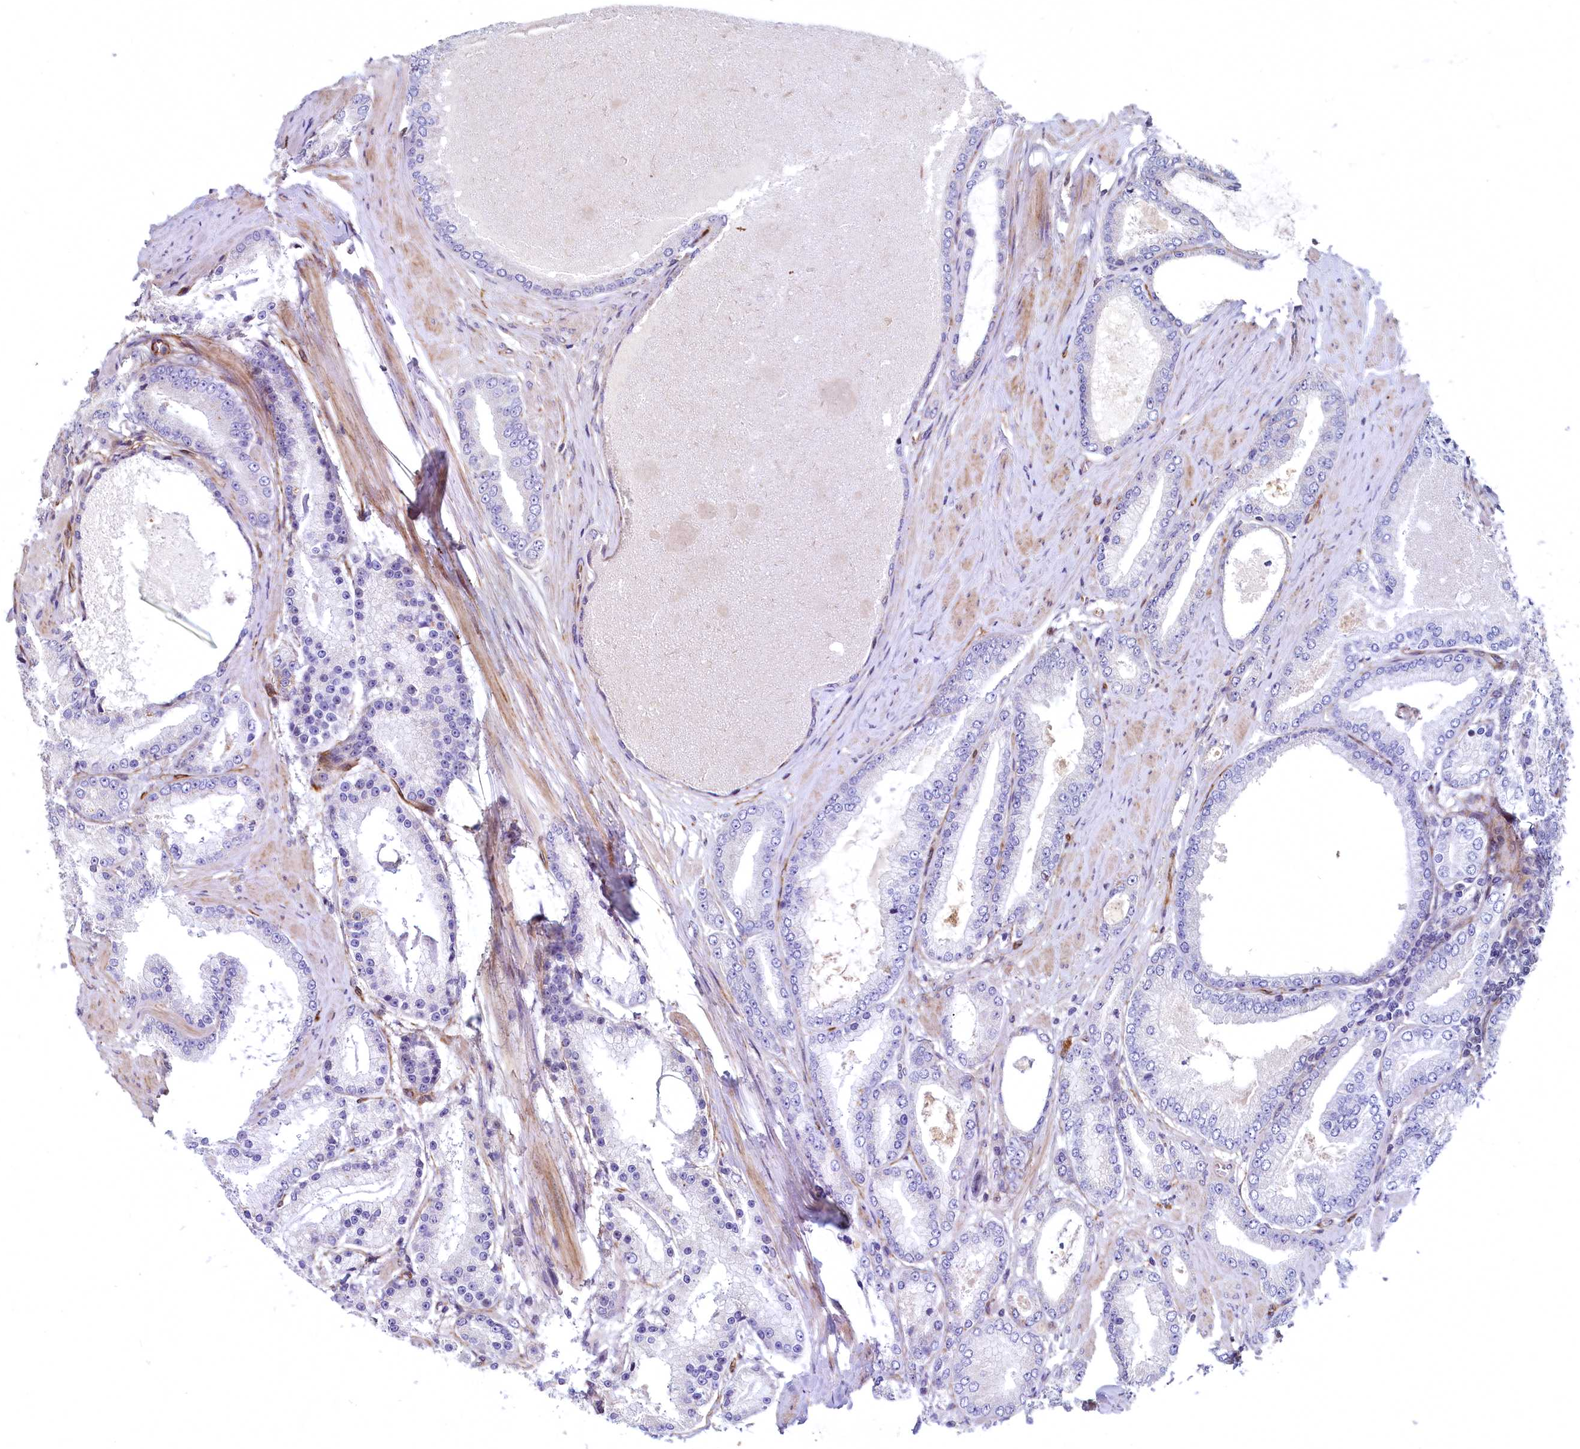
{"staining": {"intensity": "negative", "quantity": "none", "location": "none"}, "tissue": "prostate cancer", "cell_type": "Tumor cells", "image_type": "cancer", "snomed": [{"axis": "morphology", "description": "Adenocarcinoma, High grade"}, {"axis": "topography", "description": "Prostate"}], "caption": "Human prostate cancer (high-grade adenocarcinoma) stained for a protein using immunohistochemistry (IHC) demonstrates no positivity in tumor cells.", "gene": "ASXL3", "patient": {"sex": "male", "age": 59}}